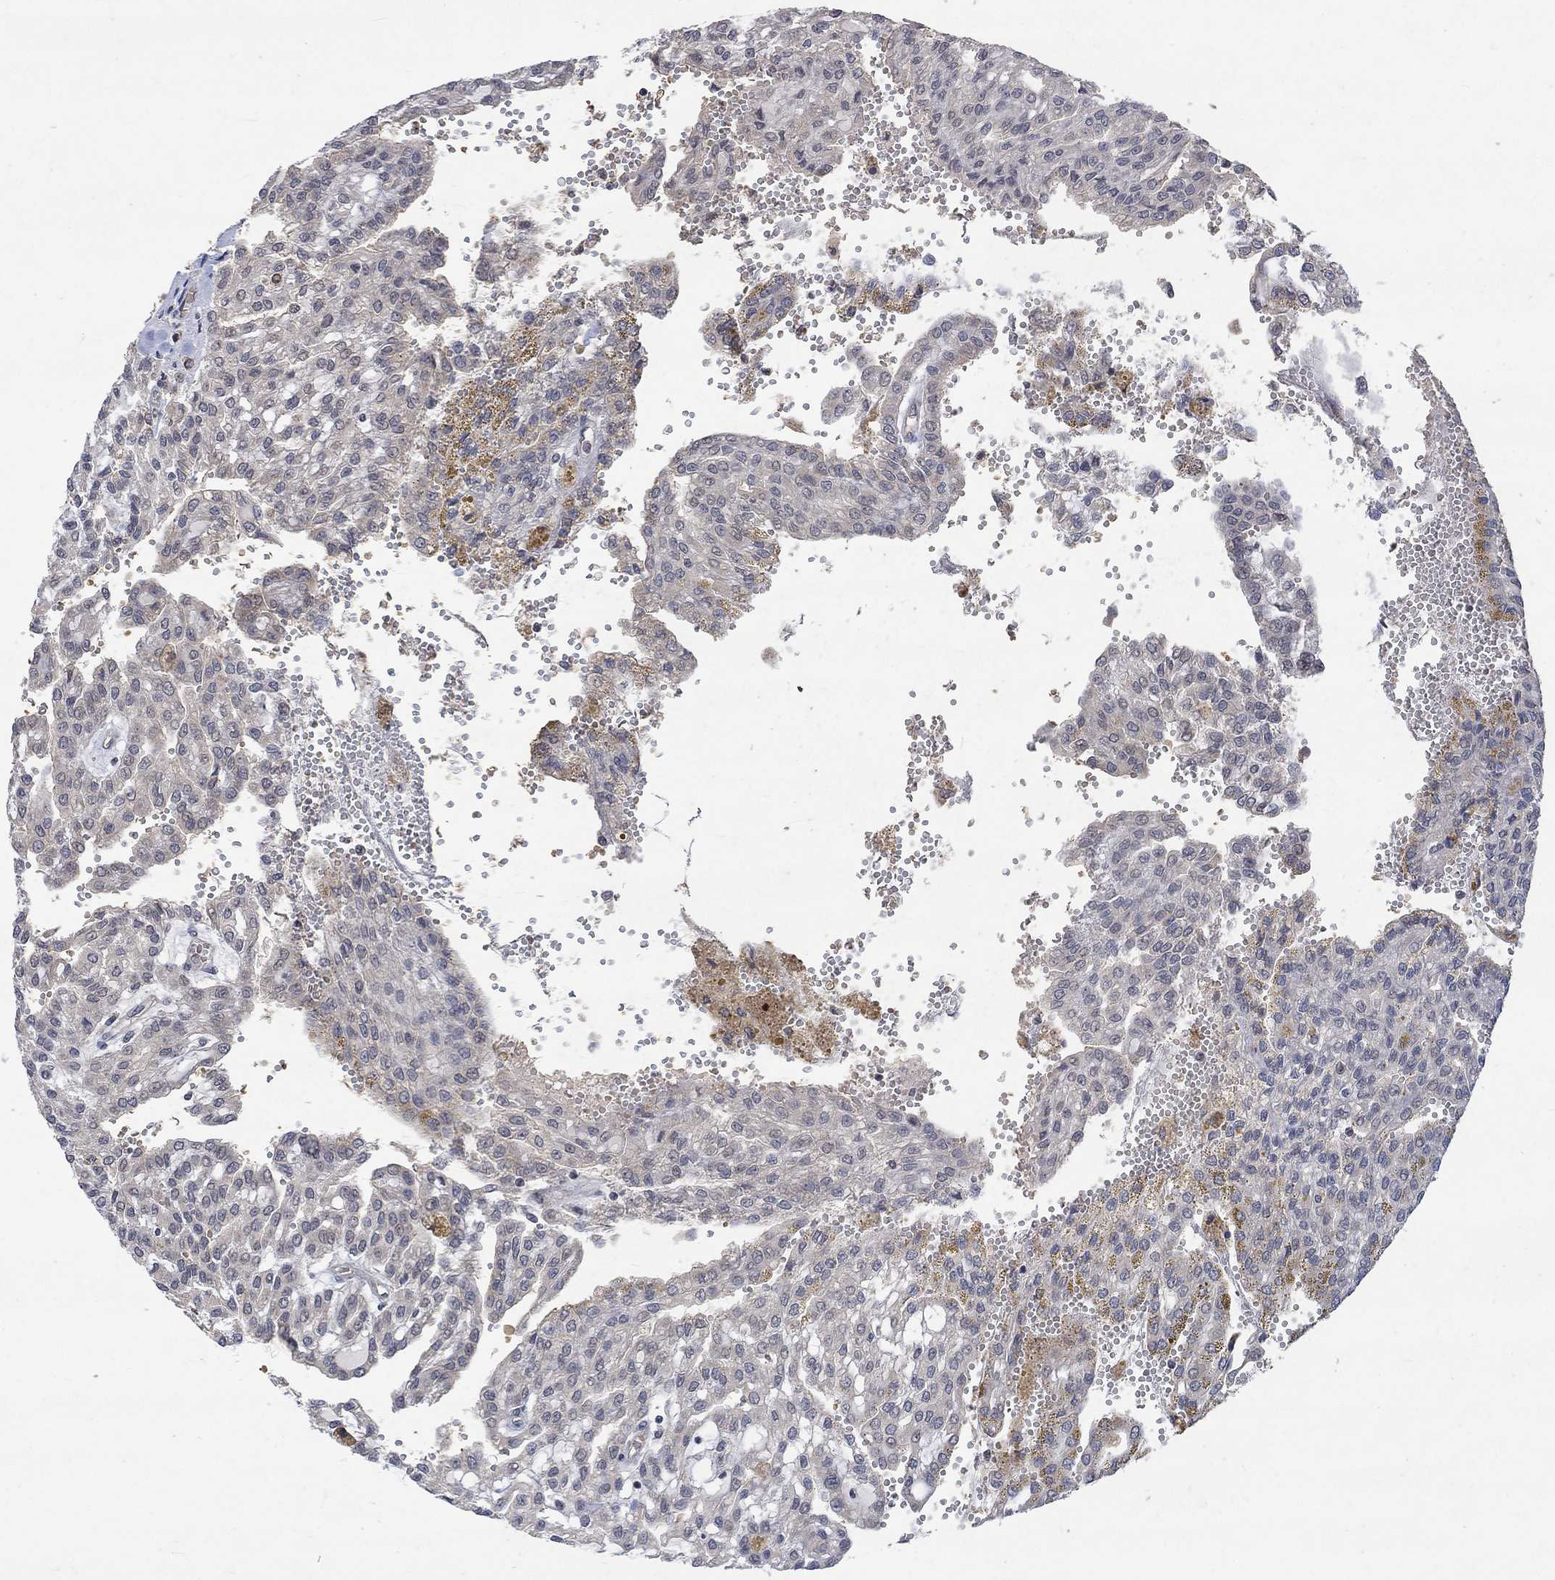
{"staining": {"intensity": "negative", "quantity": "none", "location": "none"}, "tissue": "renal cancer", "cell_type": "Tumor cells", "image_type": "cancer", "snomed": [{"axis": "morphology", "description": "Adenocarcinoma, NOS"}, {"axis": "topography", "description": "Kidney"}], "caption": "Human renal cancer (adenocarcinoma) stained for a protein using IHC displays no positivity in tumor cells.", "gene": "GRIN2D", "patient": {"sex": "male", "age": 63}}